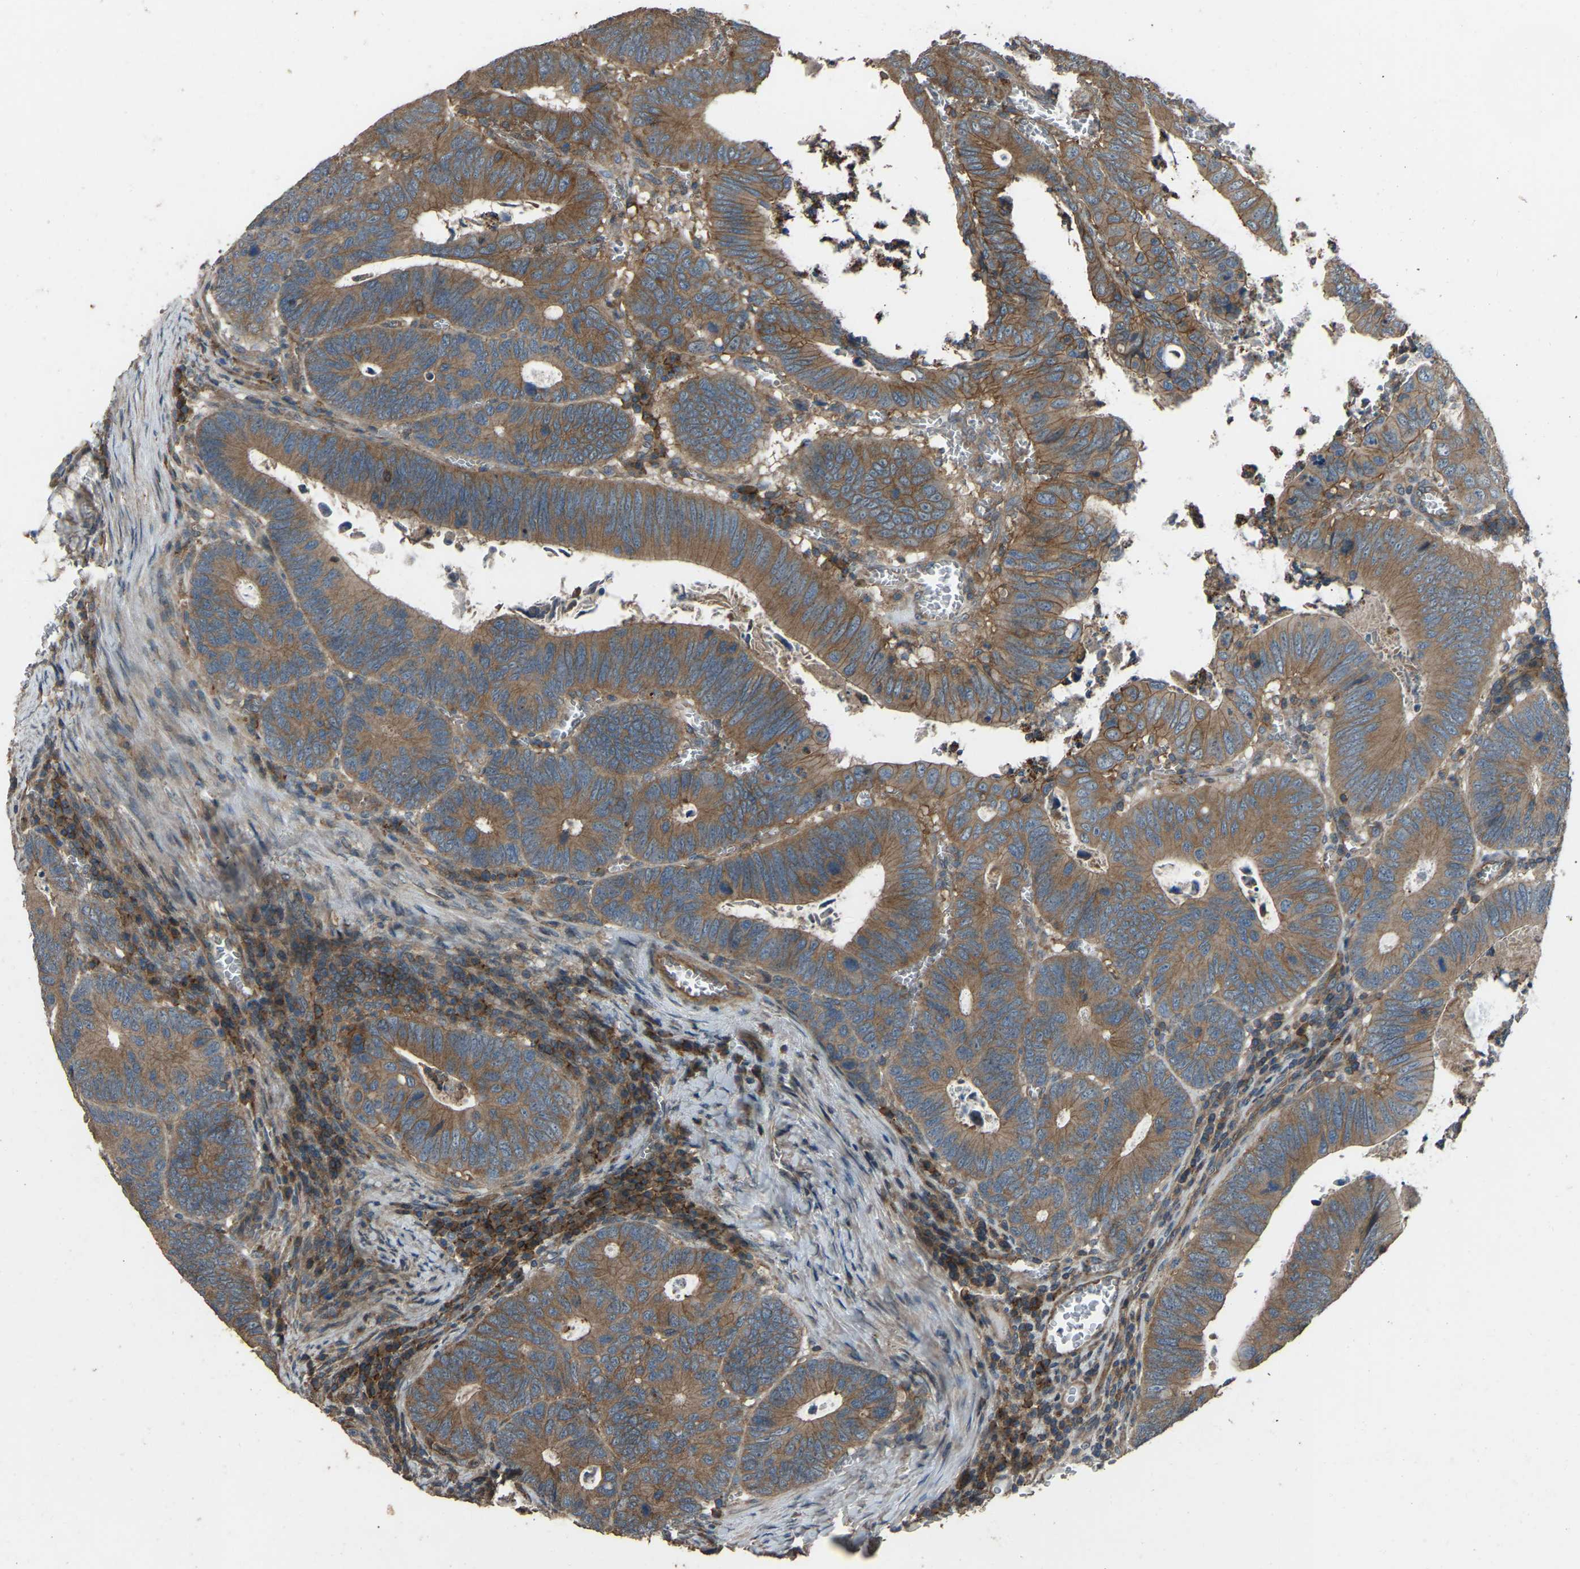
{"staining": {"intensity": "moderate", "quantity": ">75%", "location": "cytoplasmic/membranous"}, "tissue": "colorectal cancer", "cell_type": "Tumor cells", "image_type": "cancer", "snomed": [{"axis": "morphology", "description": "Inflammation, NOS"}, {"axis": "morphology", "description": "Adenocarcinoma, NOS"}, {"axis": "topography", "description": "Colon"}], "caption": "Immunohistochemical staining of human colorectal cancer demonstrates medium levels of moderate cytoplasmic/membranous staining in about >75% of tumor cells.", "gene": "SLC4A2", "patient": {"sex": "male", "age": 72}}